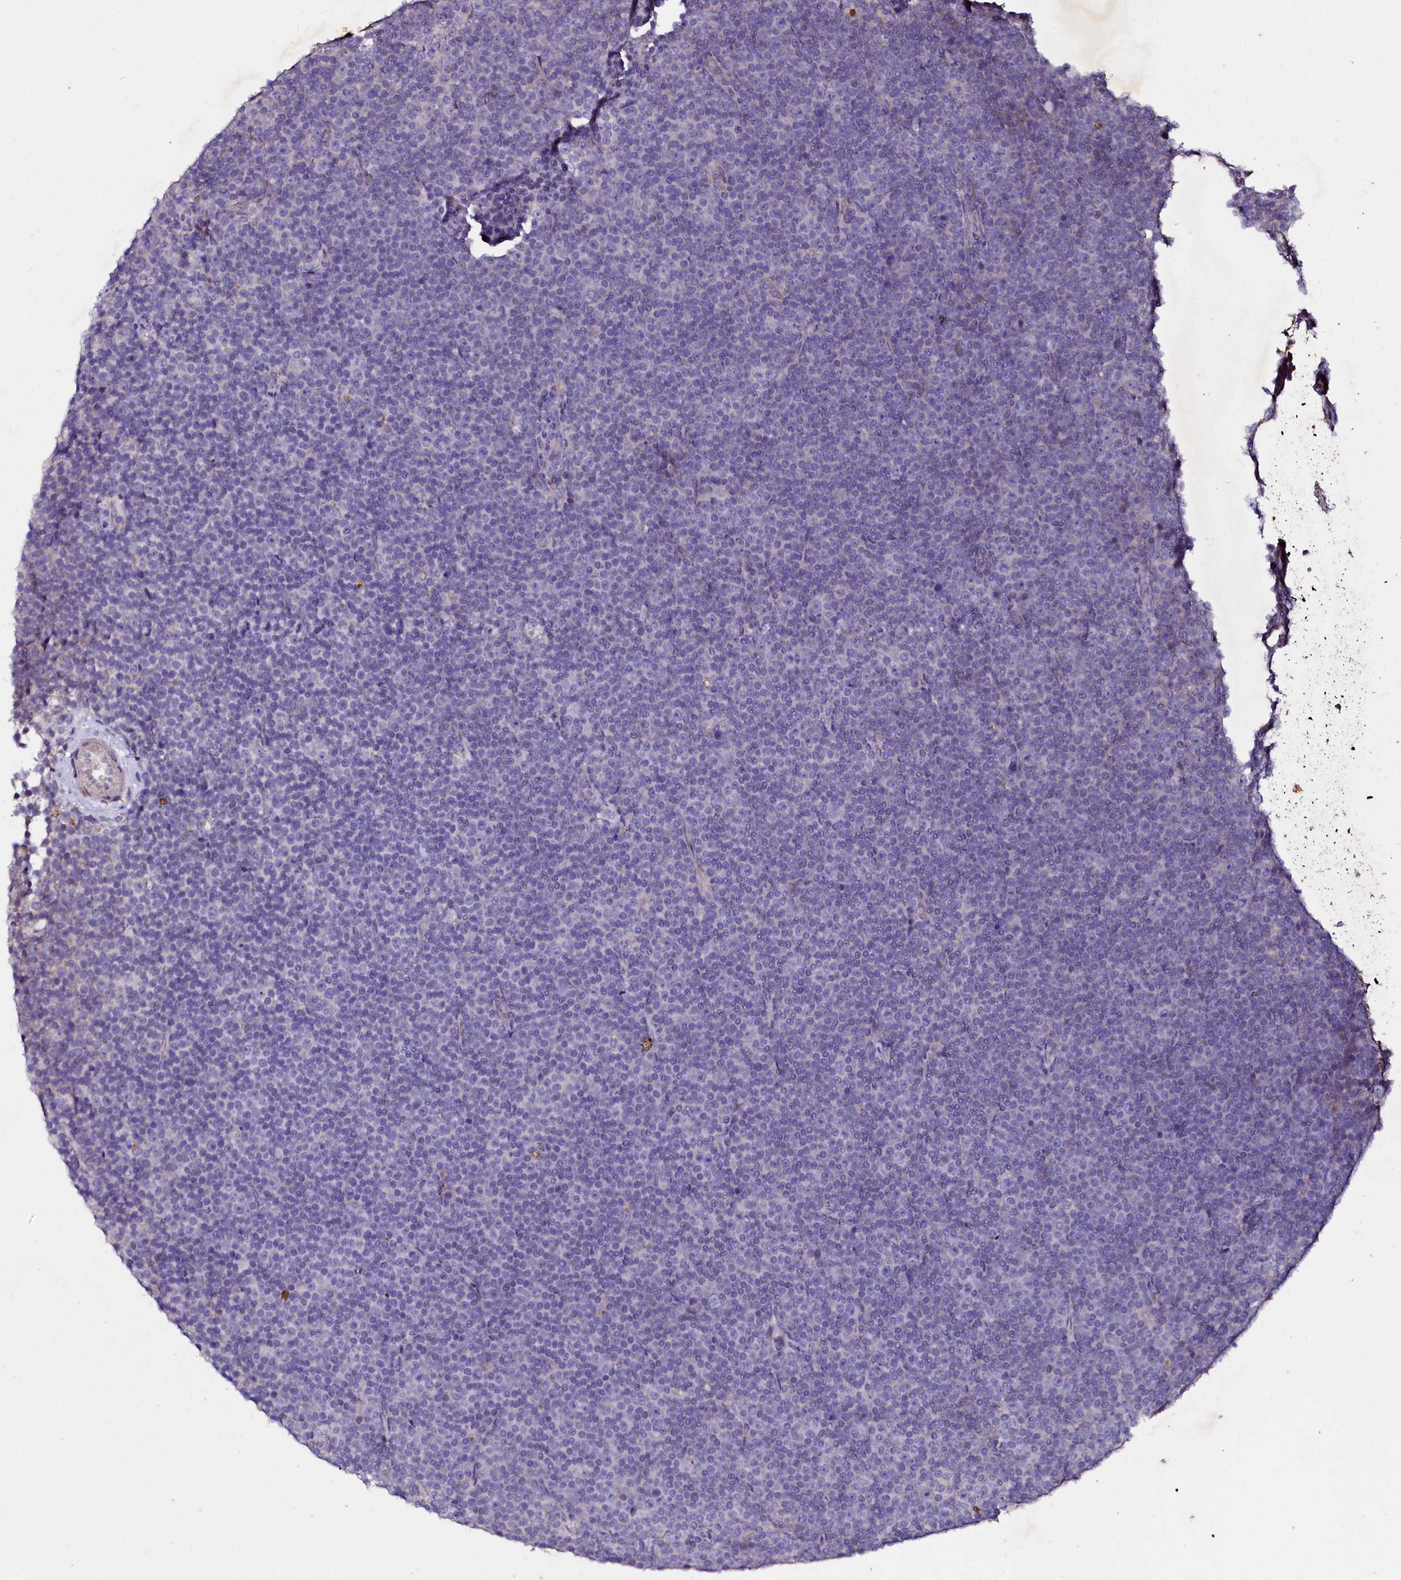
{"staining": {"intensity": "negative", "quantity": "none", "location": "none"}, "tissue": "lymphoma", "cell_type": "Tumor cells", "image_type": "cancer", "snomed": [{"axis": "morphology", "description": "Malignant lymphoma, non-Hodgkin's type, Low grade"}, {"axis": "topography", "description": "Lymph node"}], "caption": "Immunohistochemistry (IHC) image of neoplastic tissue: human malignant lymphoma, non-Hodgkin's type (low-grade) stained with DAB displays no significant protein staining in tumor cells. (Brightfield microscopy of DAB immunohistochemistry at high magnification).", "gene": "SELENOT", "patient": {"sex": "female", "age": 67}}